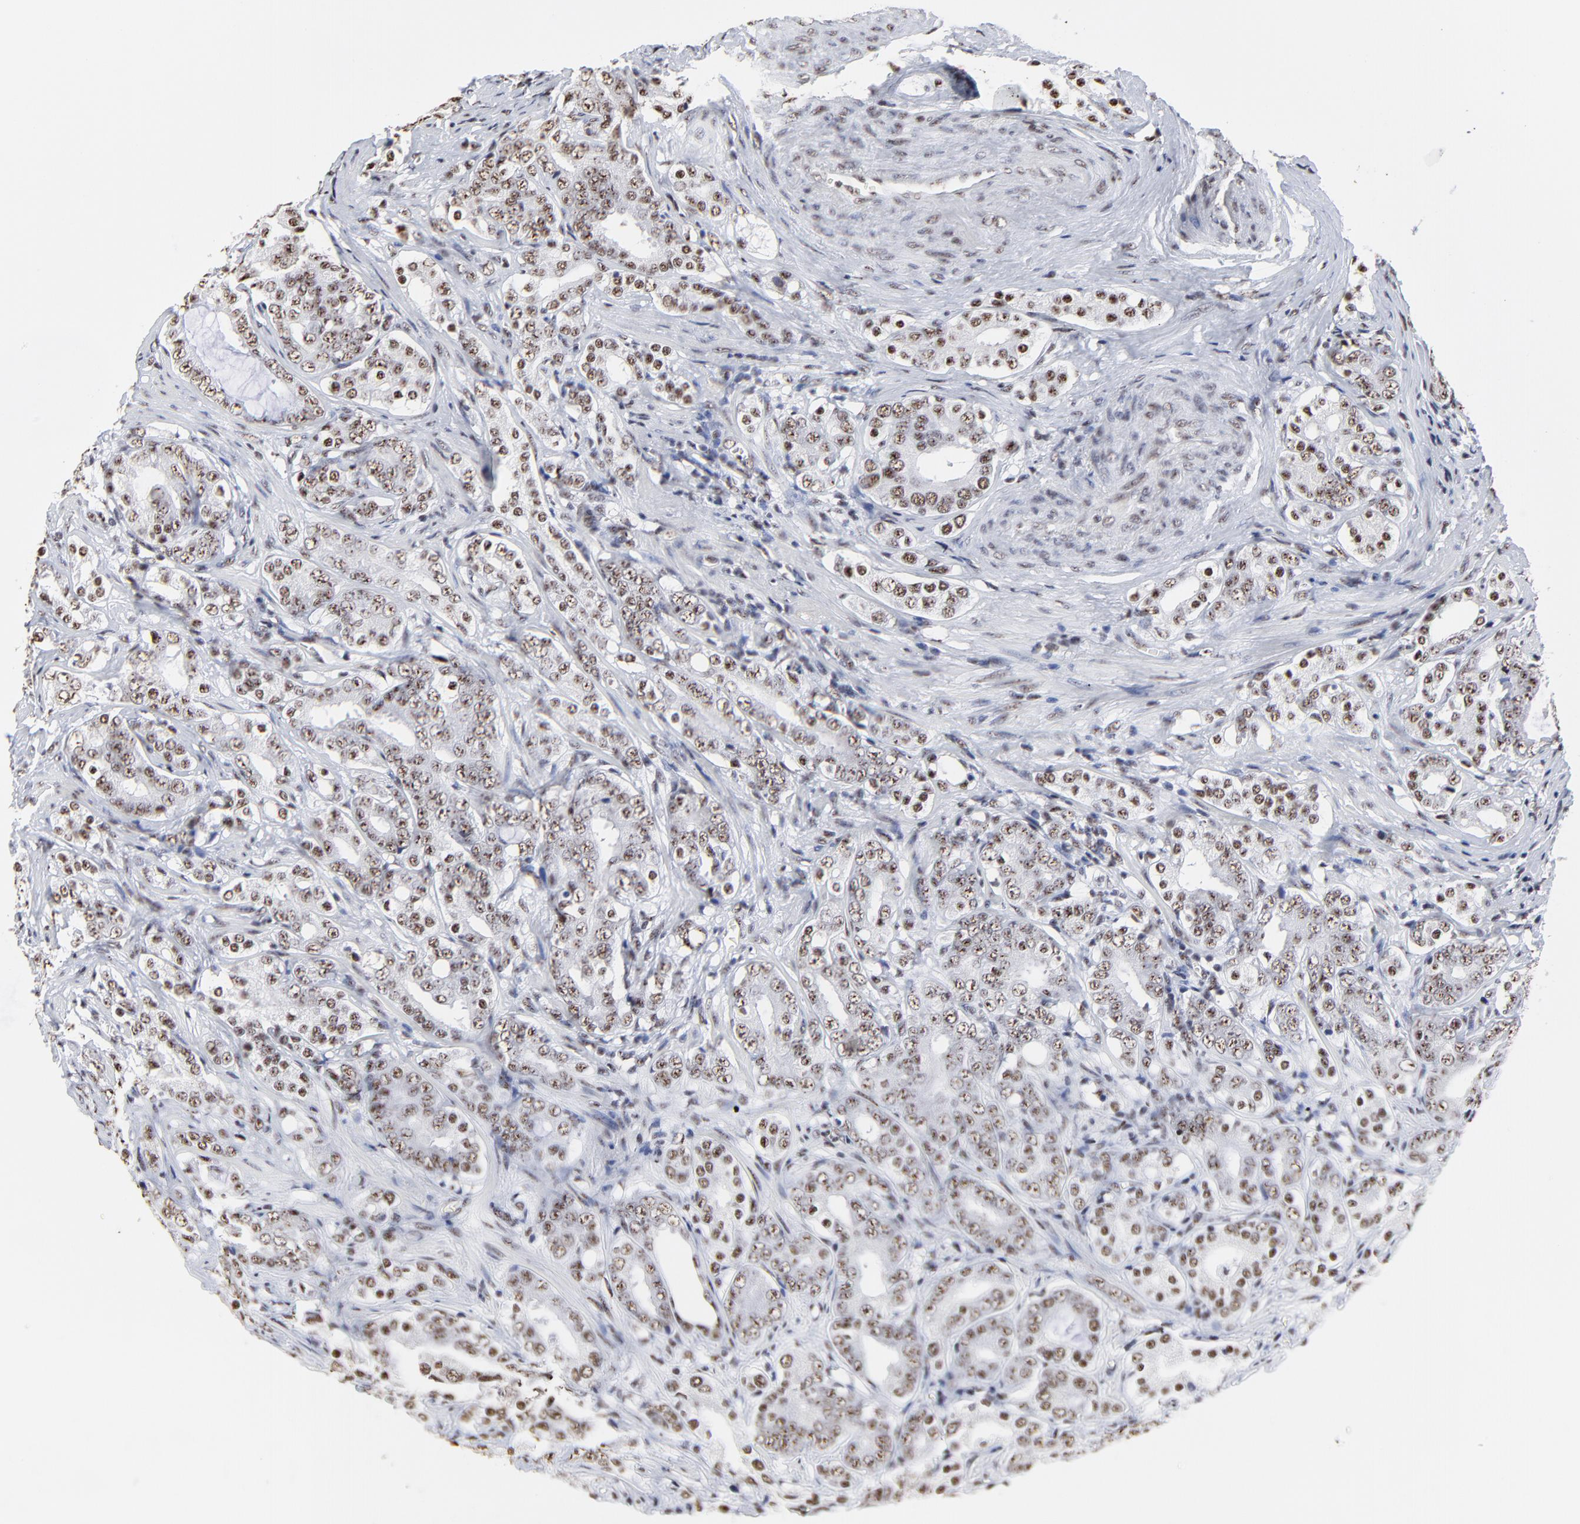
{"staining": {"intensity": "weak", "quantity": ">75%", "location": "nuclear"}, "tissue": "prostate cancer", "cell_type": "Tumor cells", "image_type": "cancer", "snomed": [{"axis": "morphology", "description": "Adenocarcinoma, Low grade"}, {"axis": "topography", "description": "Prostate"}], "caption": "IHC staining of prostate adenocarcinoma (low-grade), which exhibits low levels of weak nuclear positivity in approximately >75% of tumor cells indicating weak nuclear protein positivity. The staining was performed using DAB (3,3'-diaminobenzidine) (brown) for protein detection and nuclei were counterstained in hematoxylin (blue).", "gene": "MBD4", "patient": {"sex": "male", "age": 59}}